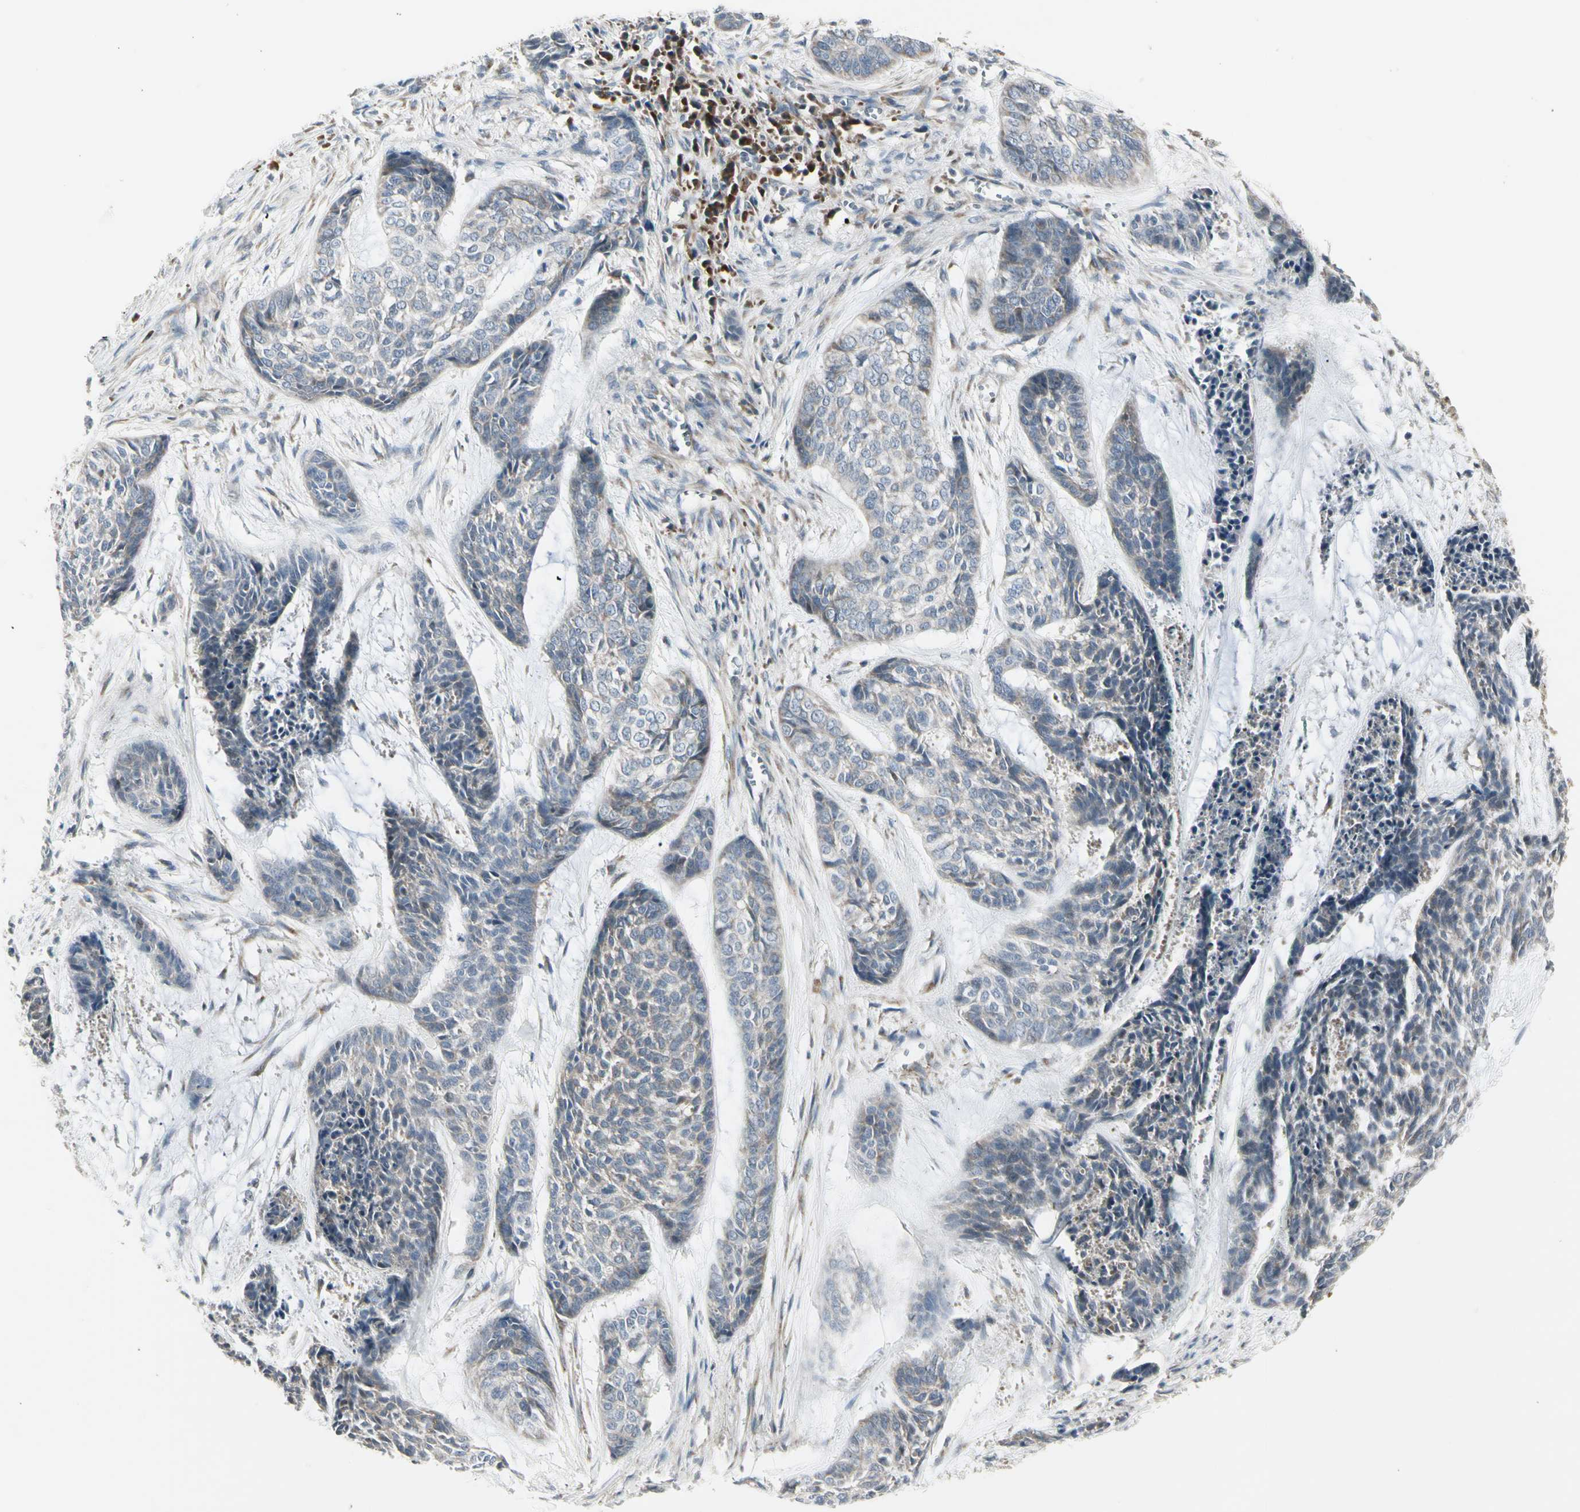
{"staining": {"intensity": "negative", "quantity": "none", "location": "none"}, "tissue": "skin cancer", "cell_type": "Tumor cells", "image_type": "cancer", "snomed": [{"axis": "morphology", "description": "Basal cell carcinoma"}, {"axis": "topography", "description": "Skin"}], "caption": "This is an immunohistochemistry micrograph of human skin cancer (basal cell carcinoma). There is no expression in tumor cells.", "gene": "GRN", "patient": {"sex": "female", "age": 64}}